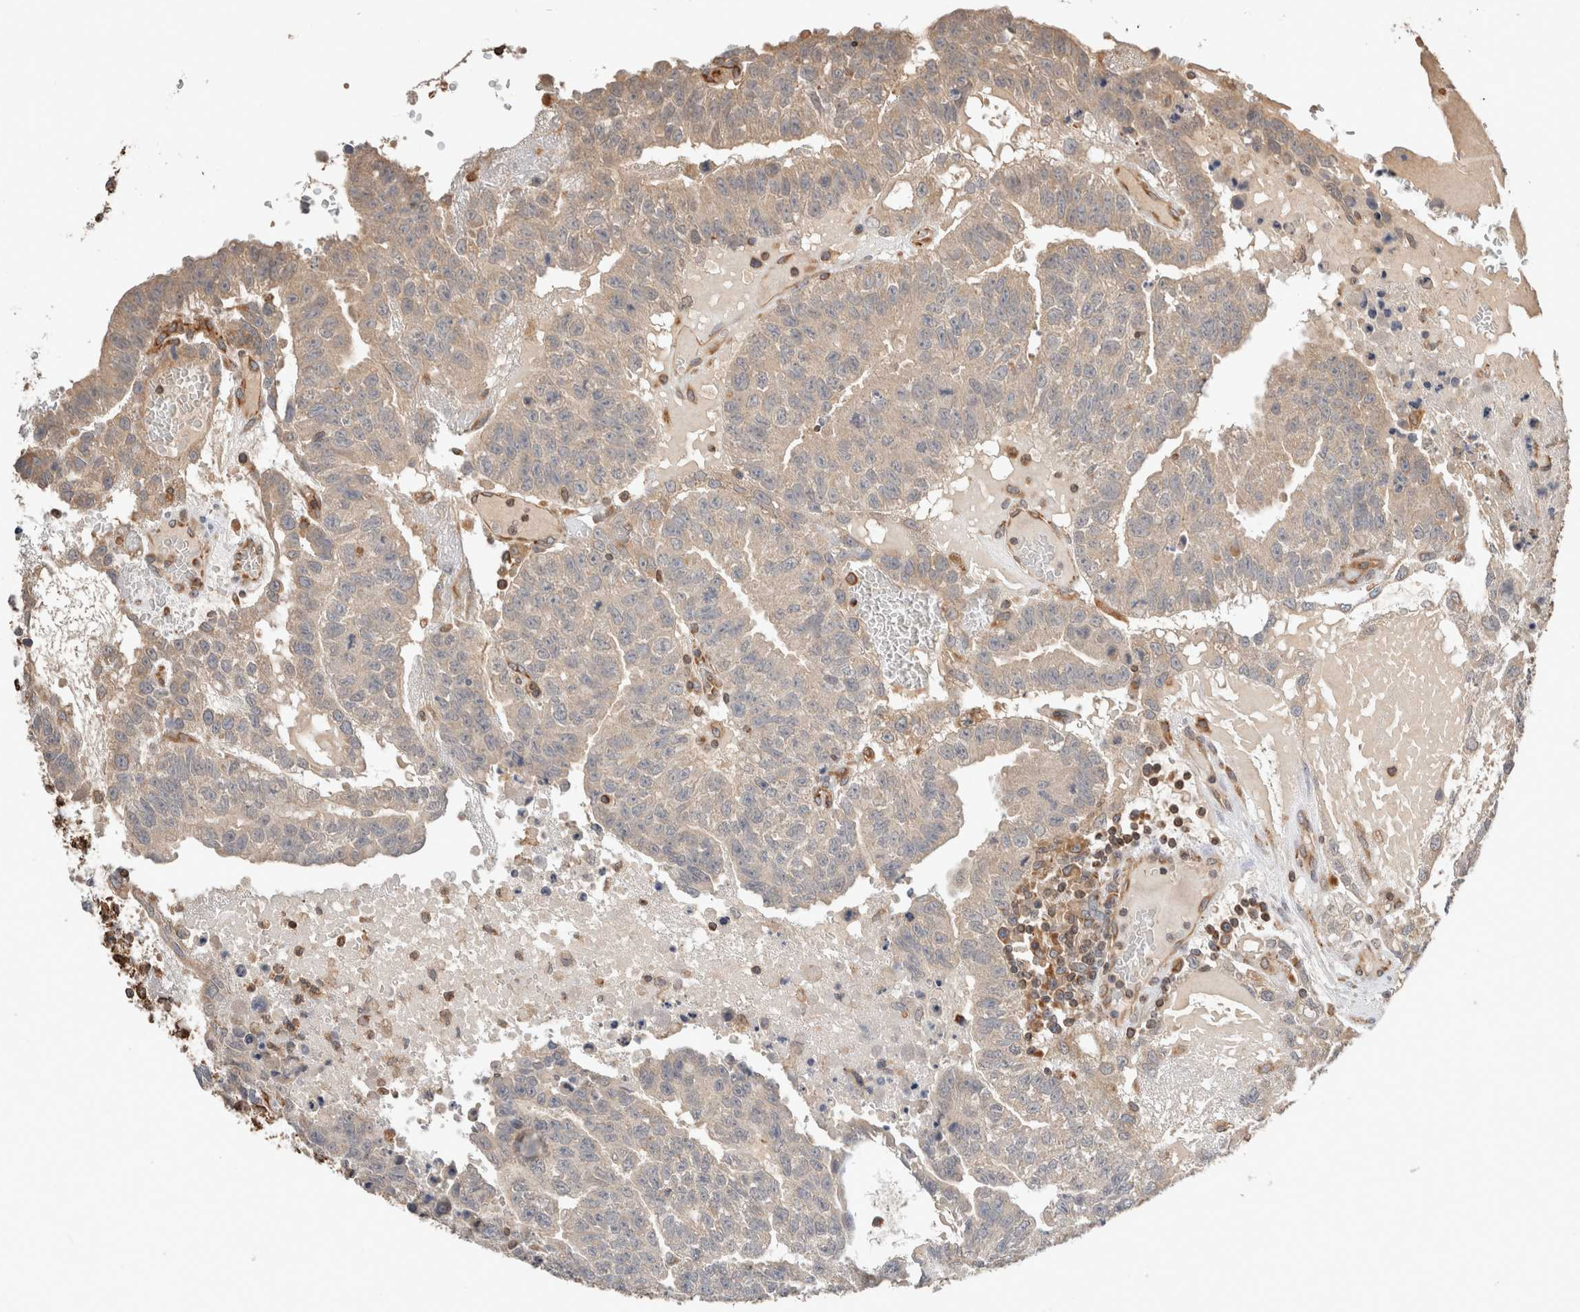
{"staining": {"intensity": "weak", "quantity": "<25%", "location": "cytoplasmic/membranous"}, "tissue": "testis cancer", "cell_type": "Tumor cells", "image_type": "cancer", "snomed": [{"axis": "morphology", "description": "Seminoma, NOS"}, {"axis": "morphology", "description": "Carcinoma, Embryonal, NOS"}, {"axis": "topography", "description": "Testis"}], "caption": "This is an immunohistochemistry micrograph of human testis seminoma. There is no positivity in tumor cells.", "gene": "ERAP2", "patient": {"sex": "male", "age": 52}}